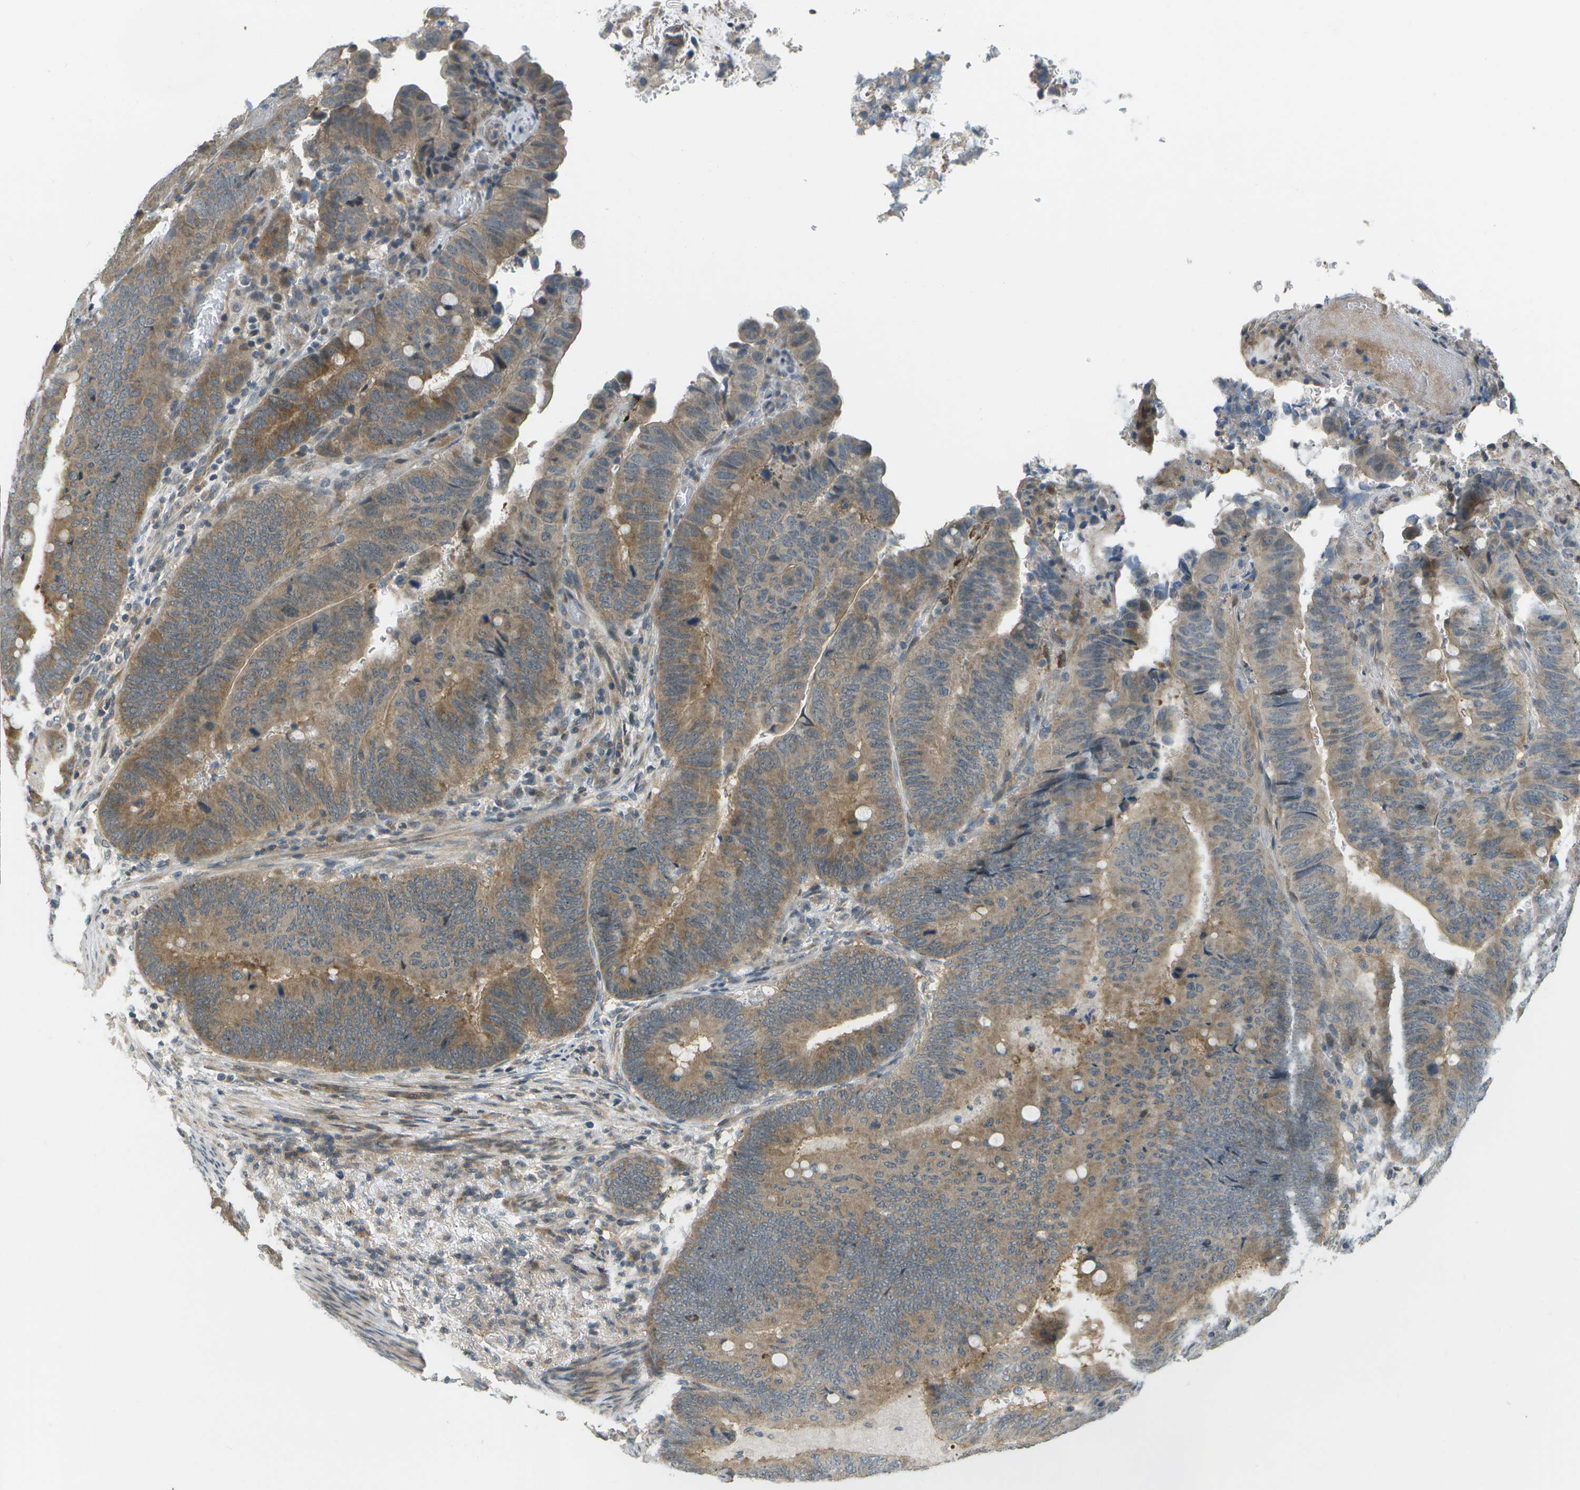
{"staining": {"intensity": "moderate", "quantity": "25%-75%", "location": "cytoplasmic/membranous"}, "tissue": "colorectal cancer", "cell_type": "Tumor cells", "image_type": "cancer", "snomed": [{"axis": "morphology", "description": "Normal tissue, NOS"}, {"axis": "morphology", "description": "Adenocarcinoma, NOS"}, {"axis": "topography", "description": "Rectum"}, {"axis": "topography", "description": "Peripheral nerve tissue"}], "caption": "Colorectal cancer (adenocarcinoma) stained with a protein marker reveals moderate staining in tumor cells.", "gene": "WNK2", "patient": {"sex": "male", "age": 92}}